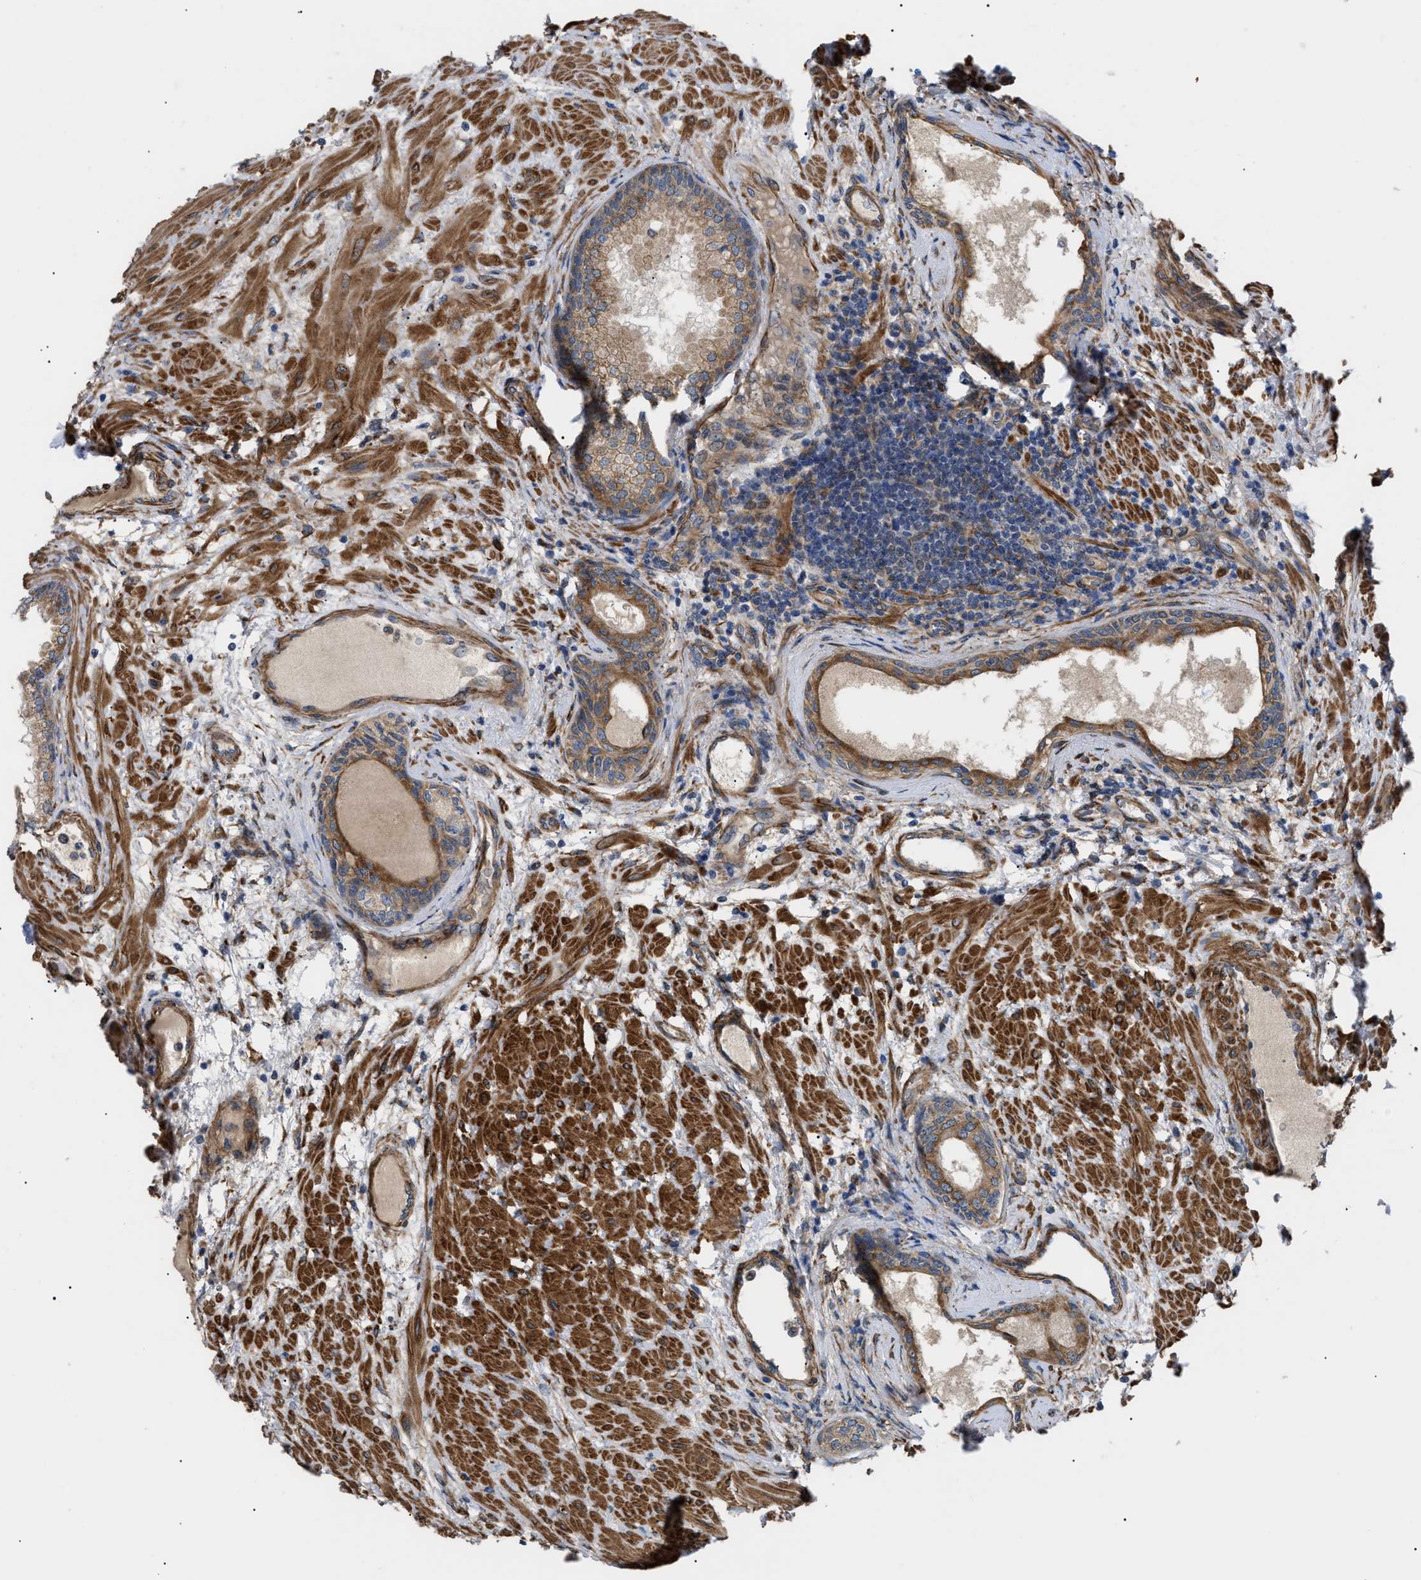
{"staining": {"intensity": "moderate", "quantity": ">75%", "location": "cytoplasmic/membranous"}, "tissue": "prostate", "cell_type": "Glandular cells", "image_type": "normal", "snomed": [{"axis": "morphology", "description": "Normal tissue, NOS"}, {"axis": "topography", "description": "Prostate"}], "caption": "Immunohistochemistry (IHC) staining of benign prostate, which shows medium levels of moderate cytoplasmic/membranous staining in approximately >75% of glandular cells indicating moderate cytoplasmic/membranous protein positivity. The staining was performed using DAB (3,3'-diaminobenzidine) (brown) for protein detection and nuclei were counterstained in hematoxylin (blue).", "gene": "MYO10", "patient": {"sex": "male", "age": 76}}